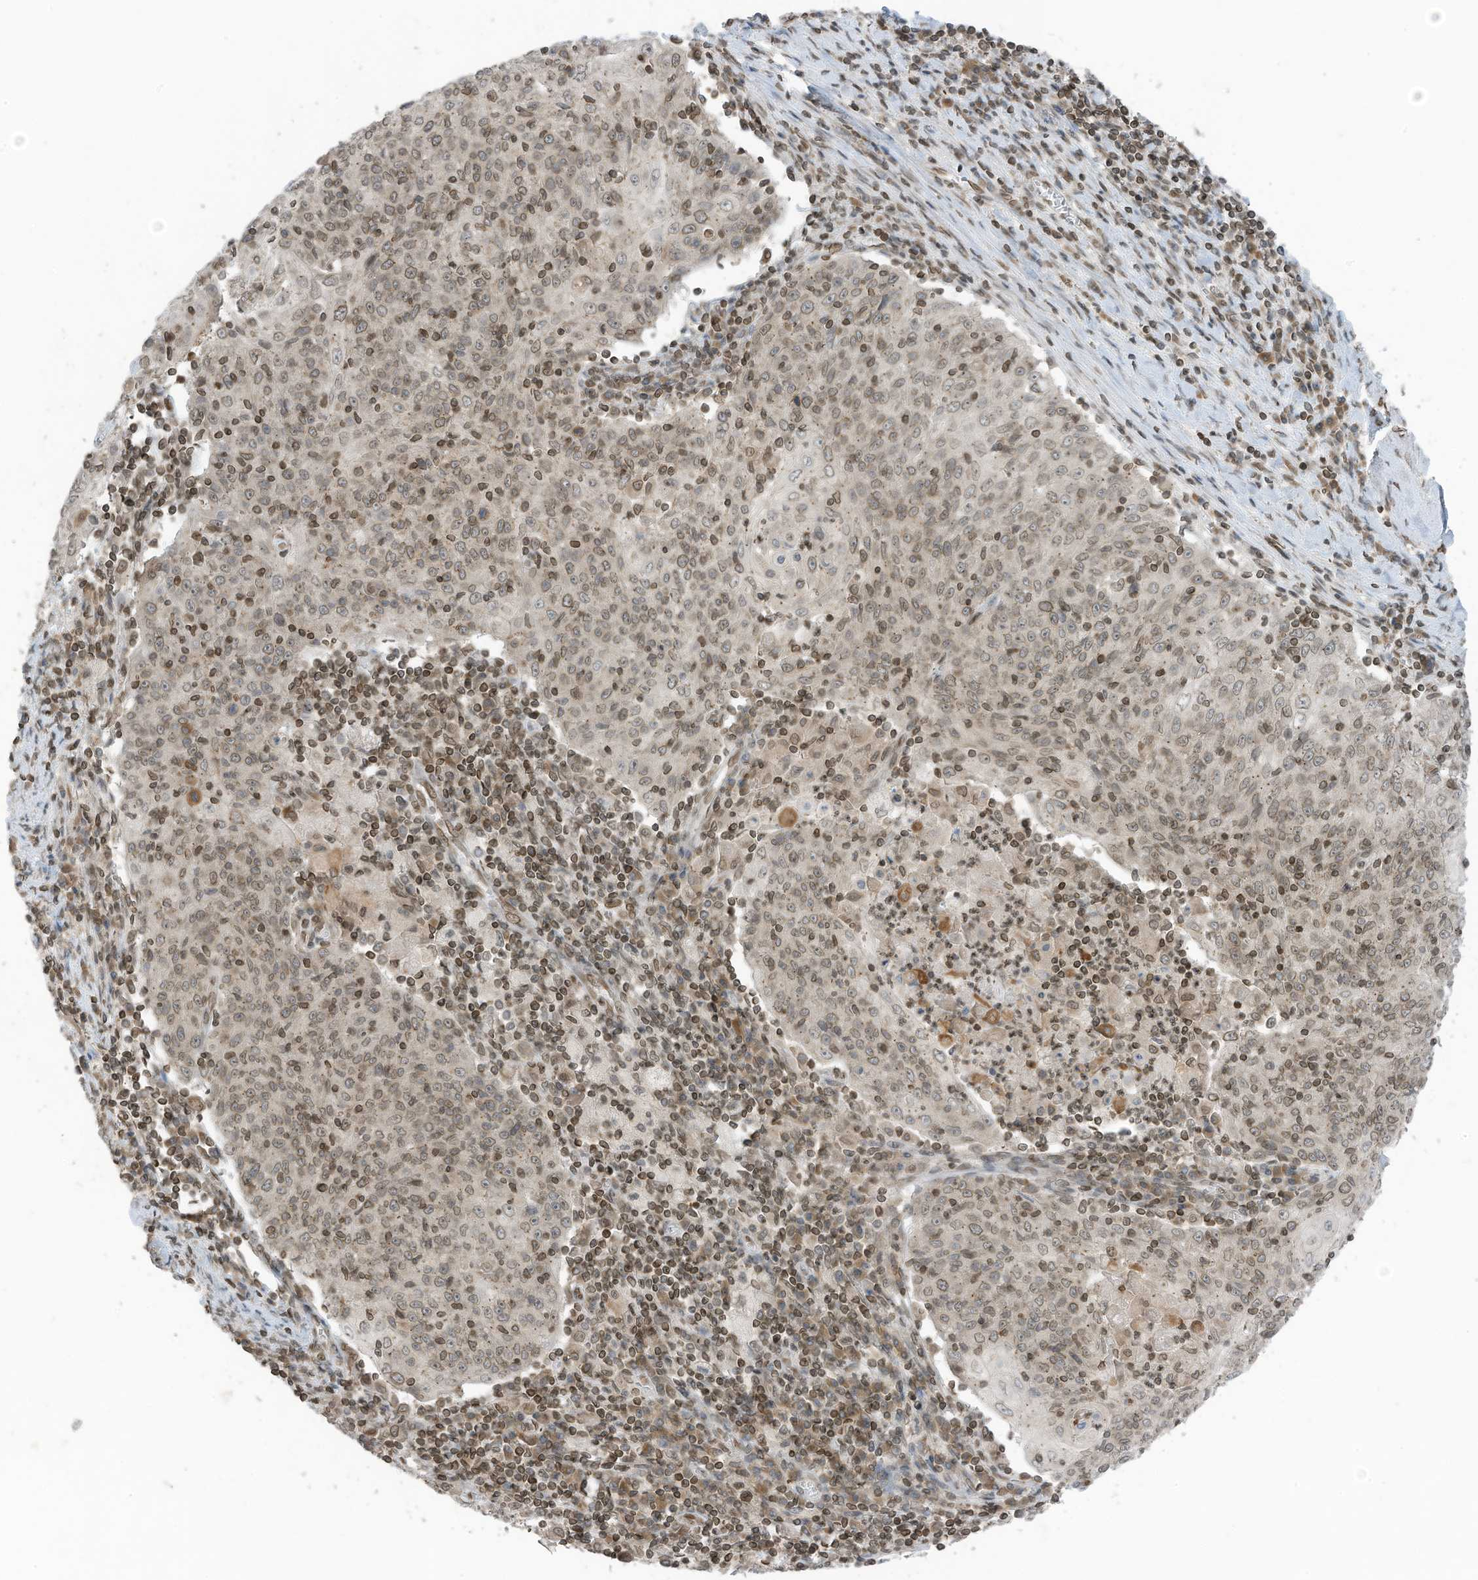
{"staining": {"intensity": "weak", "quantity": ">75%", "location": "cytoplasmic/membranous,nuclear"}, "tissue": "cervical cancer", "cell_type": "Tumor cells", "image_type": "cancer", "snomed": [{"axis": "morphology", "description": "Squamous cell carcinoma, NOS"}, {"axis": "topography", "description": "Cervix"}], "caption": "Protein staining of cervical cancer (squamous cell carcinoma) tissue reveals weak cytoplasmic/membranous and nuclear positivity in about >75% of tumor cells.", "gene": "RABL3", "patient": {"sex": "female", "age": 48}}